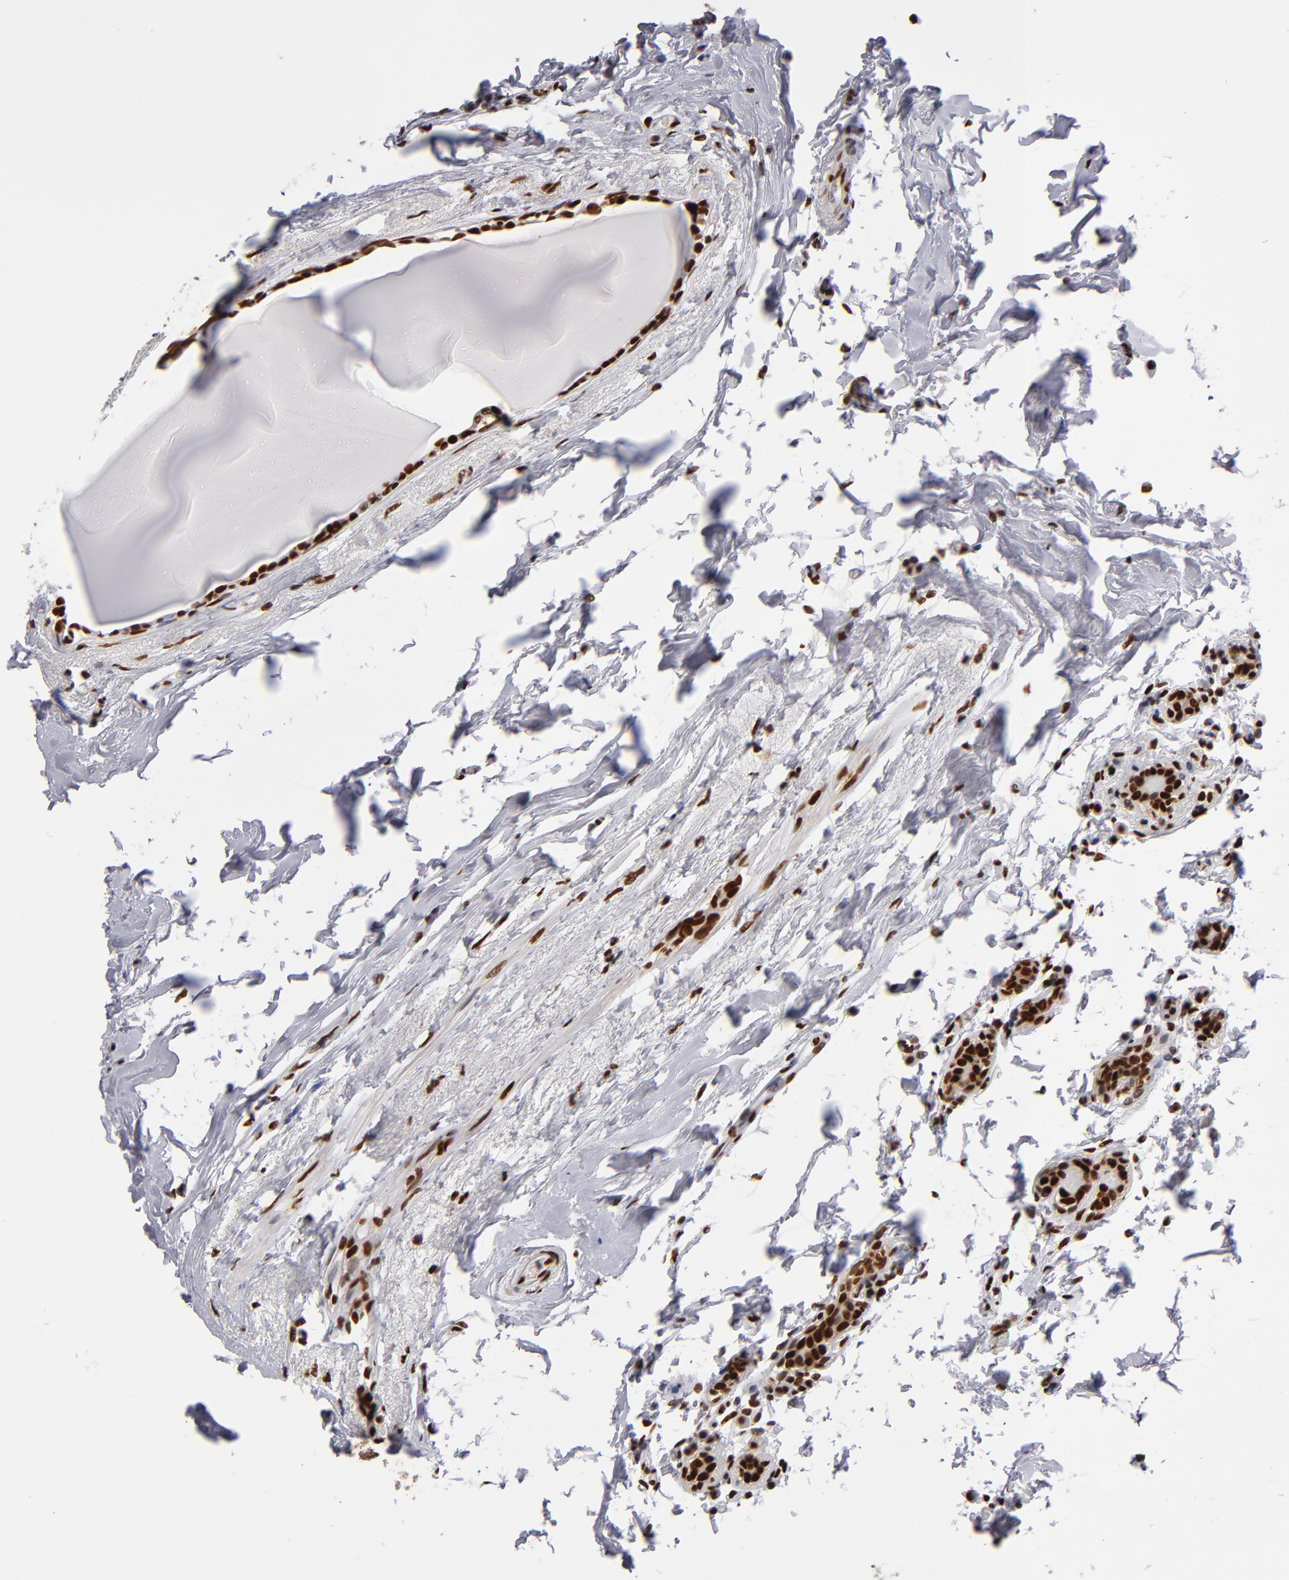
{"staining": {"intensity": "strong", "quantity": ">75%", "location": "nuclear"}, "tissue": "breast cancer", "cell_type": "Tumor cells", "image_type": "cancer", "snomed": [{"axis": "morphology", "description": "Lobular carcinoma"}, {"axis": "topography", "description": "Breast"}], "caption": "This is an image of immunohistochemistry staining of breast cancer (lobular carcinoma), which shows strong staining in the nuclear of tumor cells.", "gene": "MRE11", "patient": {"sex": "female", "age": 55}}